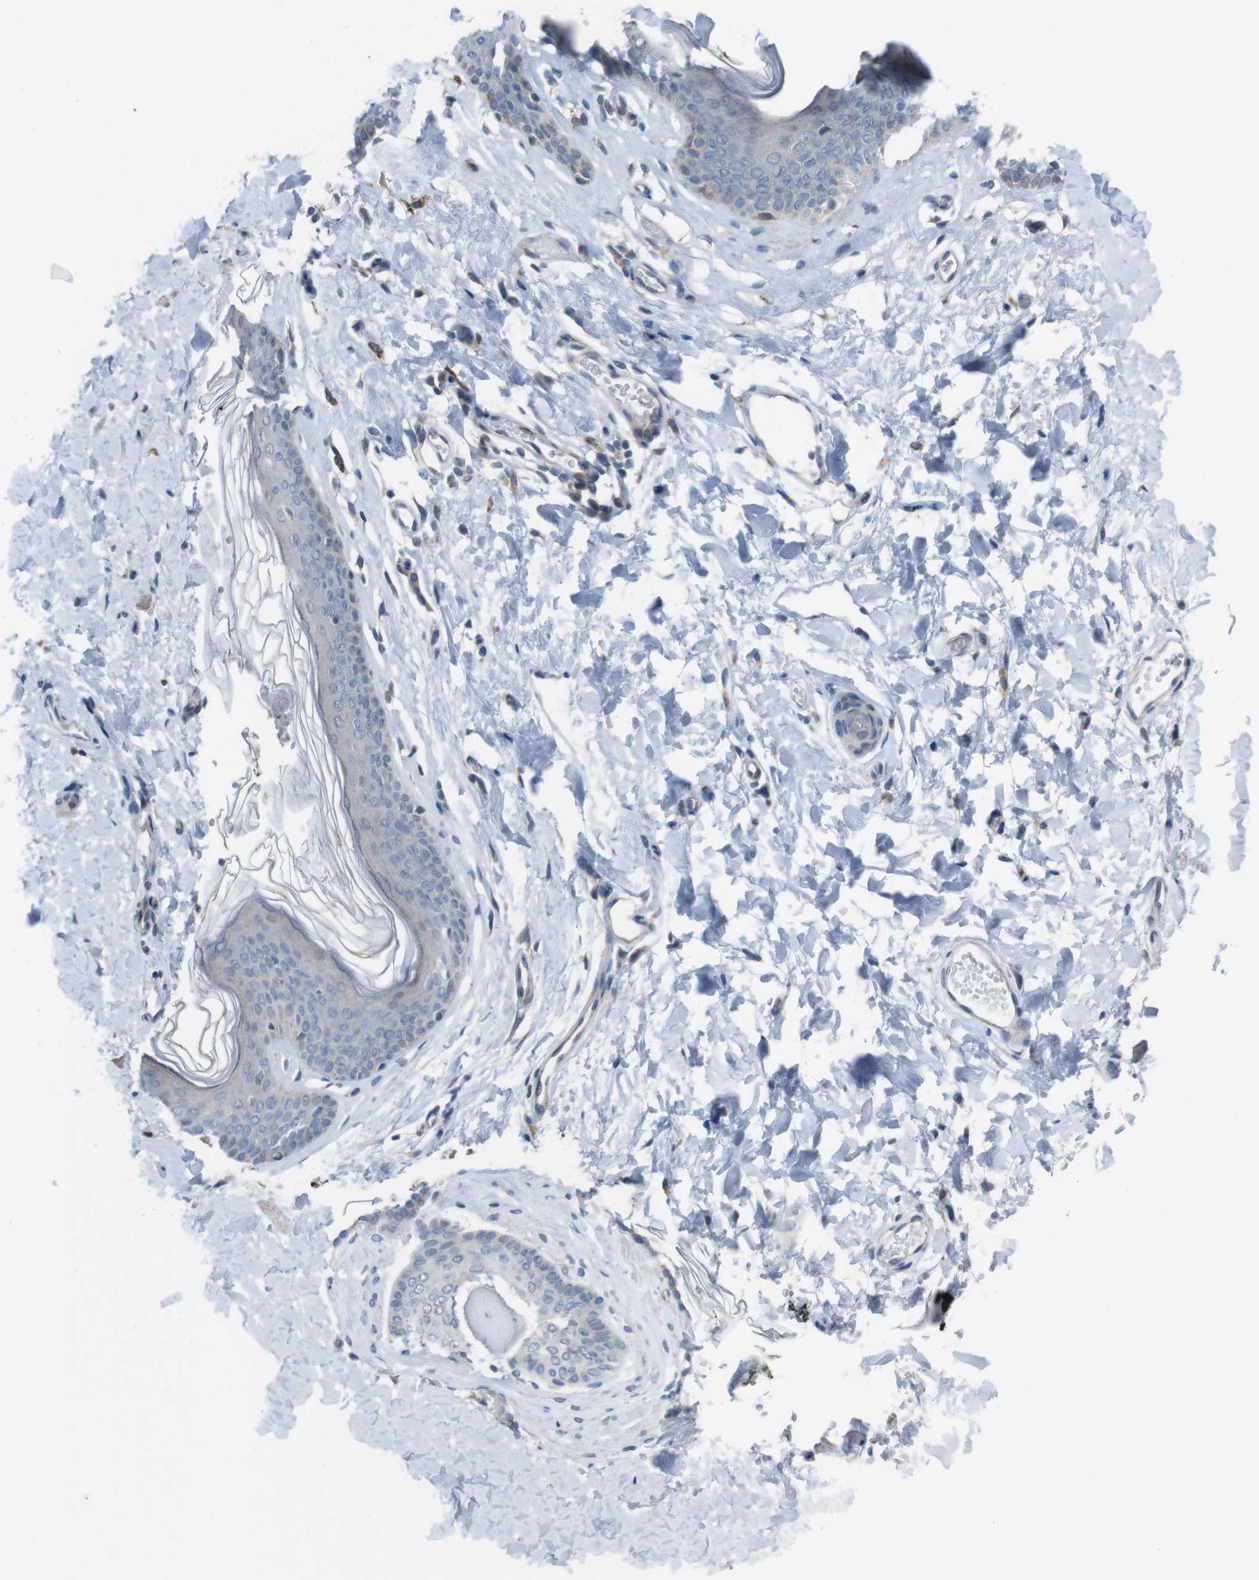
{"staining": {"intensity": "moderate", "quantity": "<25%", "location": "cytoplasmic/membranous"}, "tissue": "skin", "cell_type": "Epidermal cells", "image_type": "normal", "snomed": [{"axis": "morphology", "description": "Normal tissue, NOS"}, {"axis": "morphology", "description": "Inflammation, NOS"}, {"axis": "topography", "description": "Vulva"}], "caption": "This is a micrograph of immunohistochemistry staining of unremarkable skin, which shows moderate staining in the cytoplasmic/membranous of epidermal cells.", "gene": "CDH22", "patient": {"sex": "female", "age": 84}}